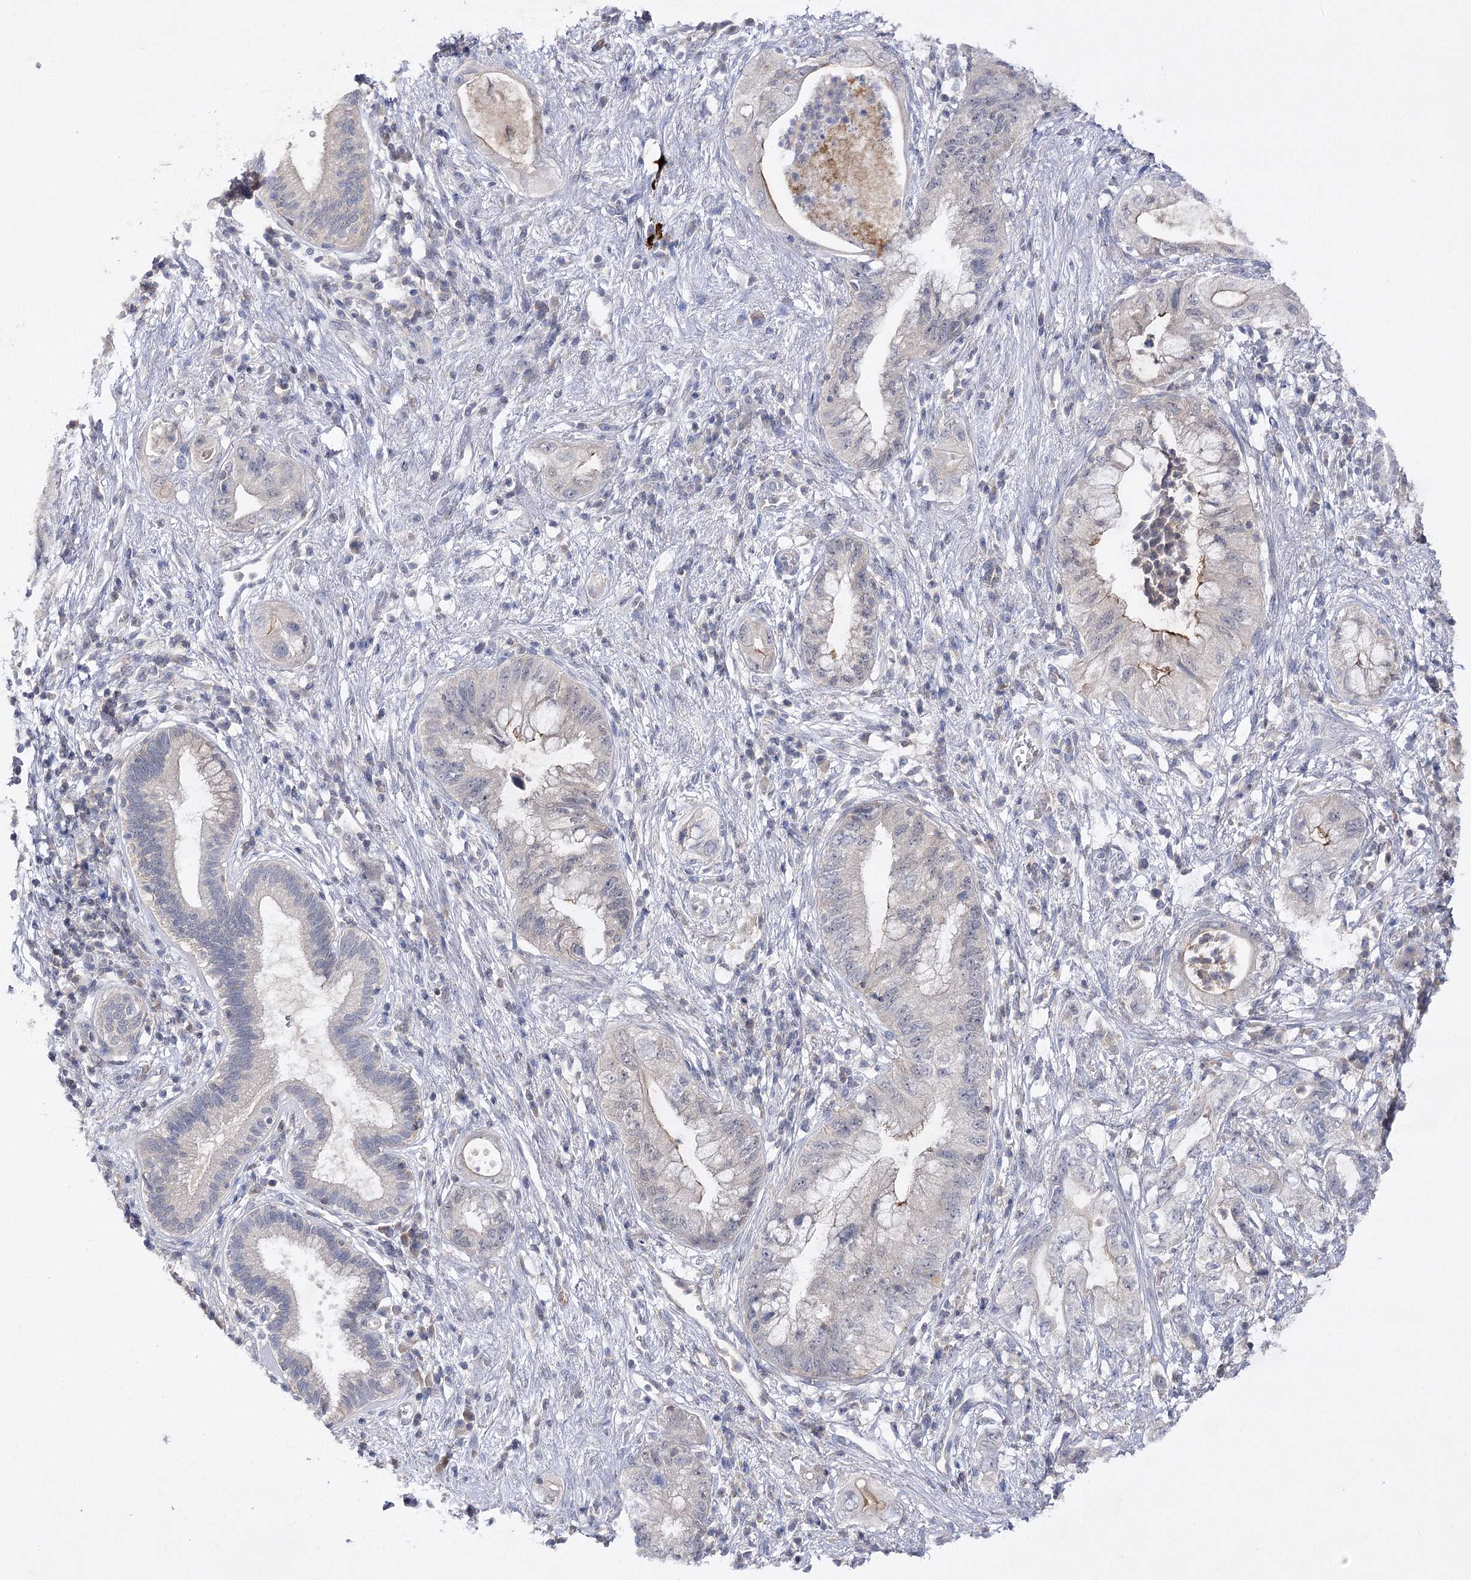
{"staining": {"intensity": "negative", "quantity": "none", "location": "none"}, "tissue": "pancreatic cancer", "cell_type": "Tumor cells", "image_type": "cancer", "snomed": [{"axis": "morphology", "description": "Adenocarcinoma, NOS"}, {"axis": "topography", "description": "Pancreas"}], "caption": "DAB immunohistochemical staining of human pancreatic cancer (adenocarcinoma) exhibits no significant staining in tumor cells.", "gene": "BCR", "patient": {"sex": "female", "age": 73}}